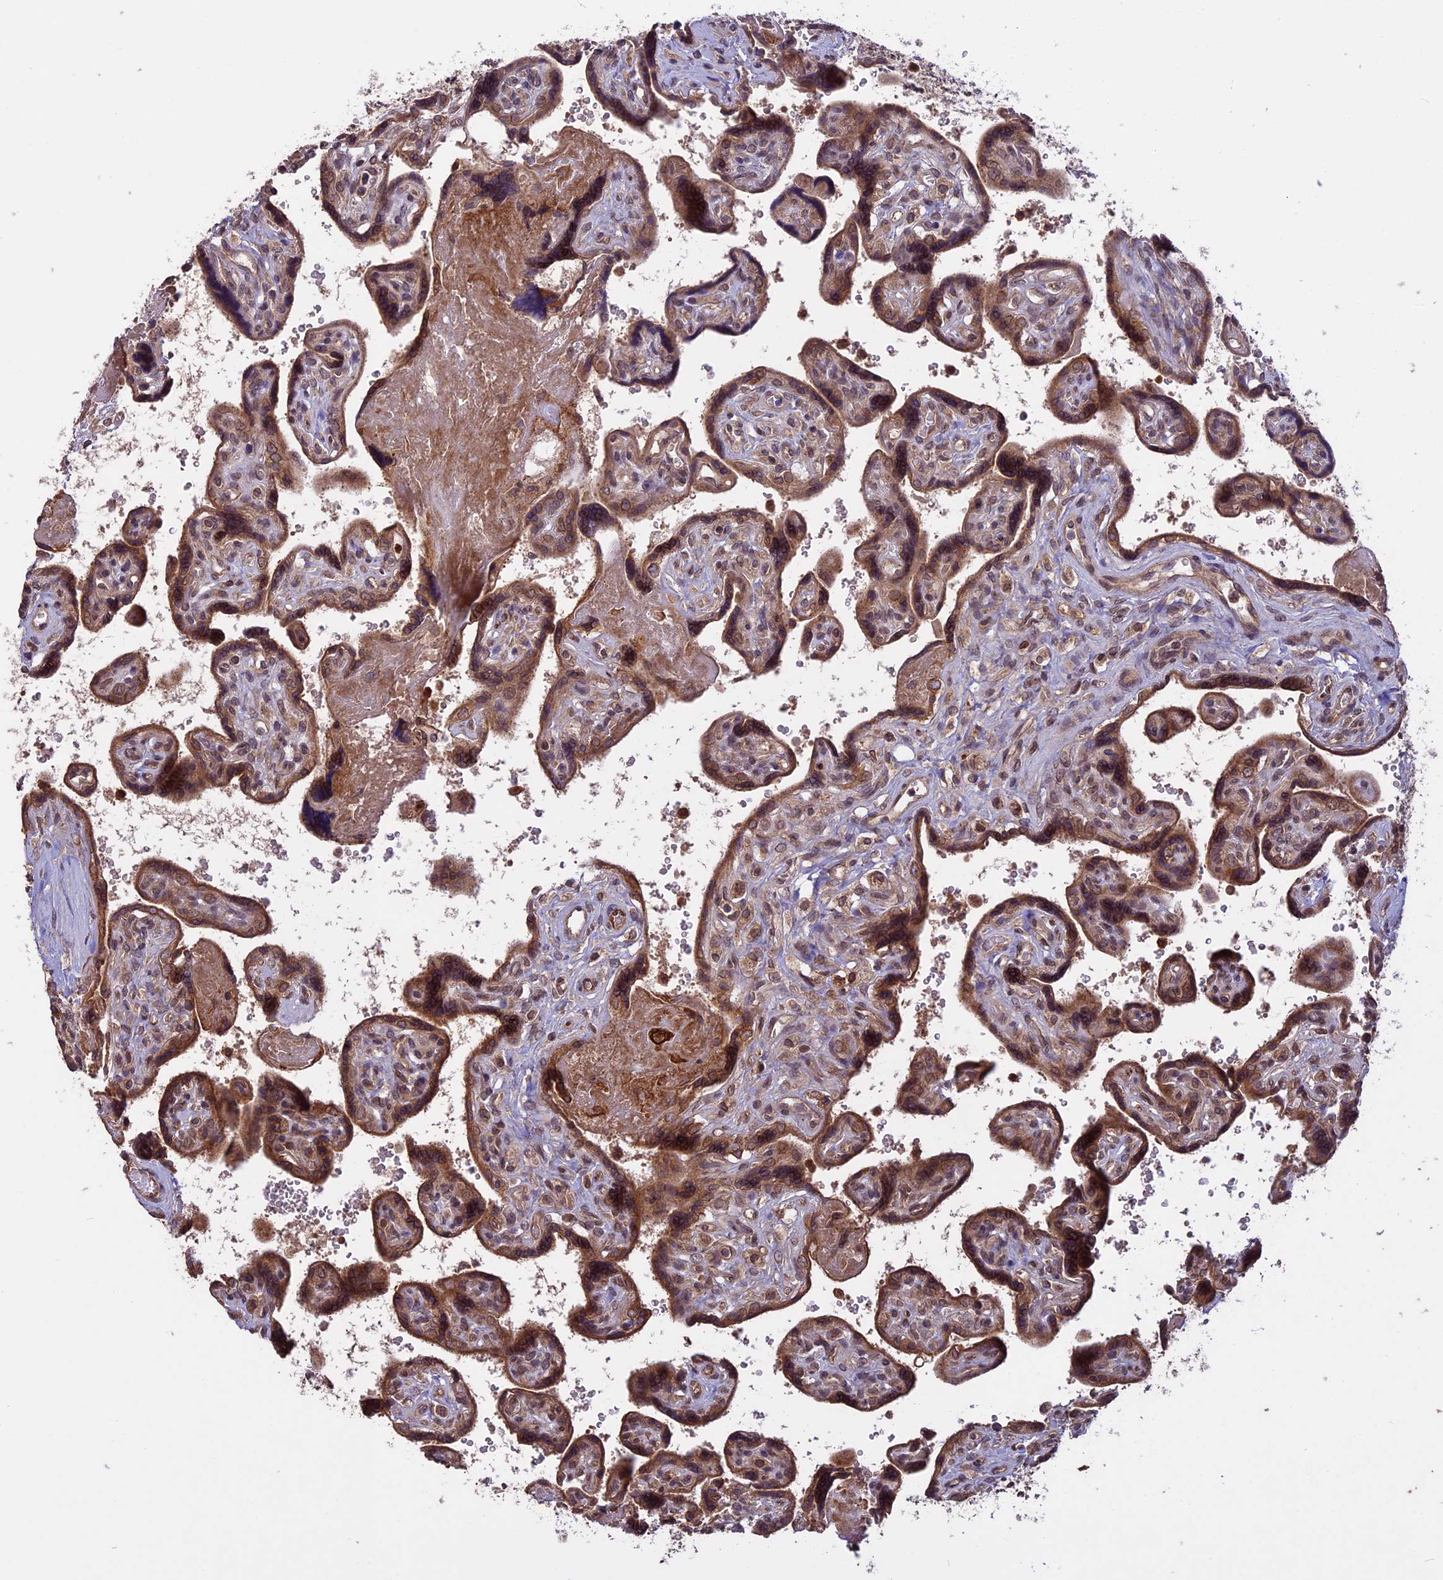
{"staining": {"intensity": "strong", "quantity": ">75%", "location": "cytoplasmic/membranous,nuclear"}, "tissue": "placenta", "cell_type": "Trophoblastic cells", "image_type": "normal", "snomed": [{"axis": "morphology", "description": "Normal tissue, NOS"}, {"axis": "topography", "description": "Placenta"}], "caption": "Trophoblastic cells demonstrate strong cytoplasmic/membranous,nuclear positivity in approximately >75% of cells in benign placenta. The protein of interest is stained brown, and the nuclei are stained in blue (DAB IHC with brightfield microscopy, high magnification).", "gene": "CCDC125", "patient": {"sex": "female", "age": 39}}